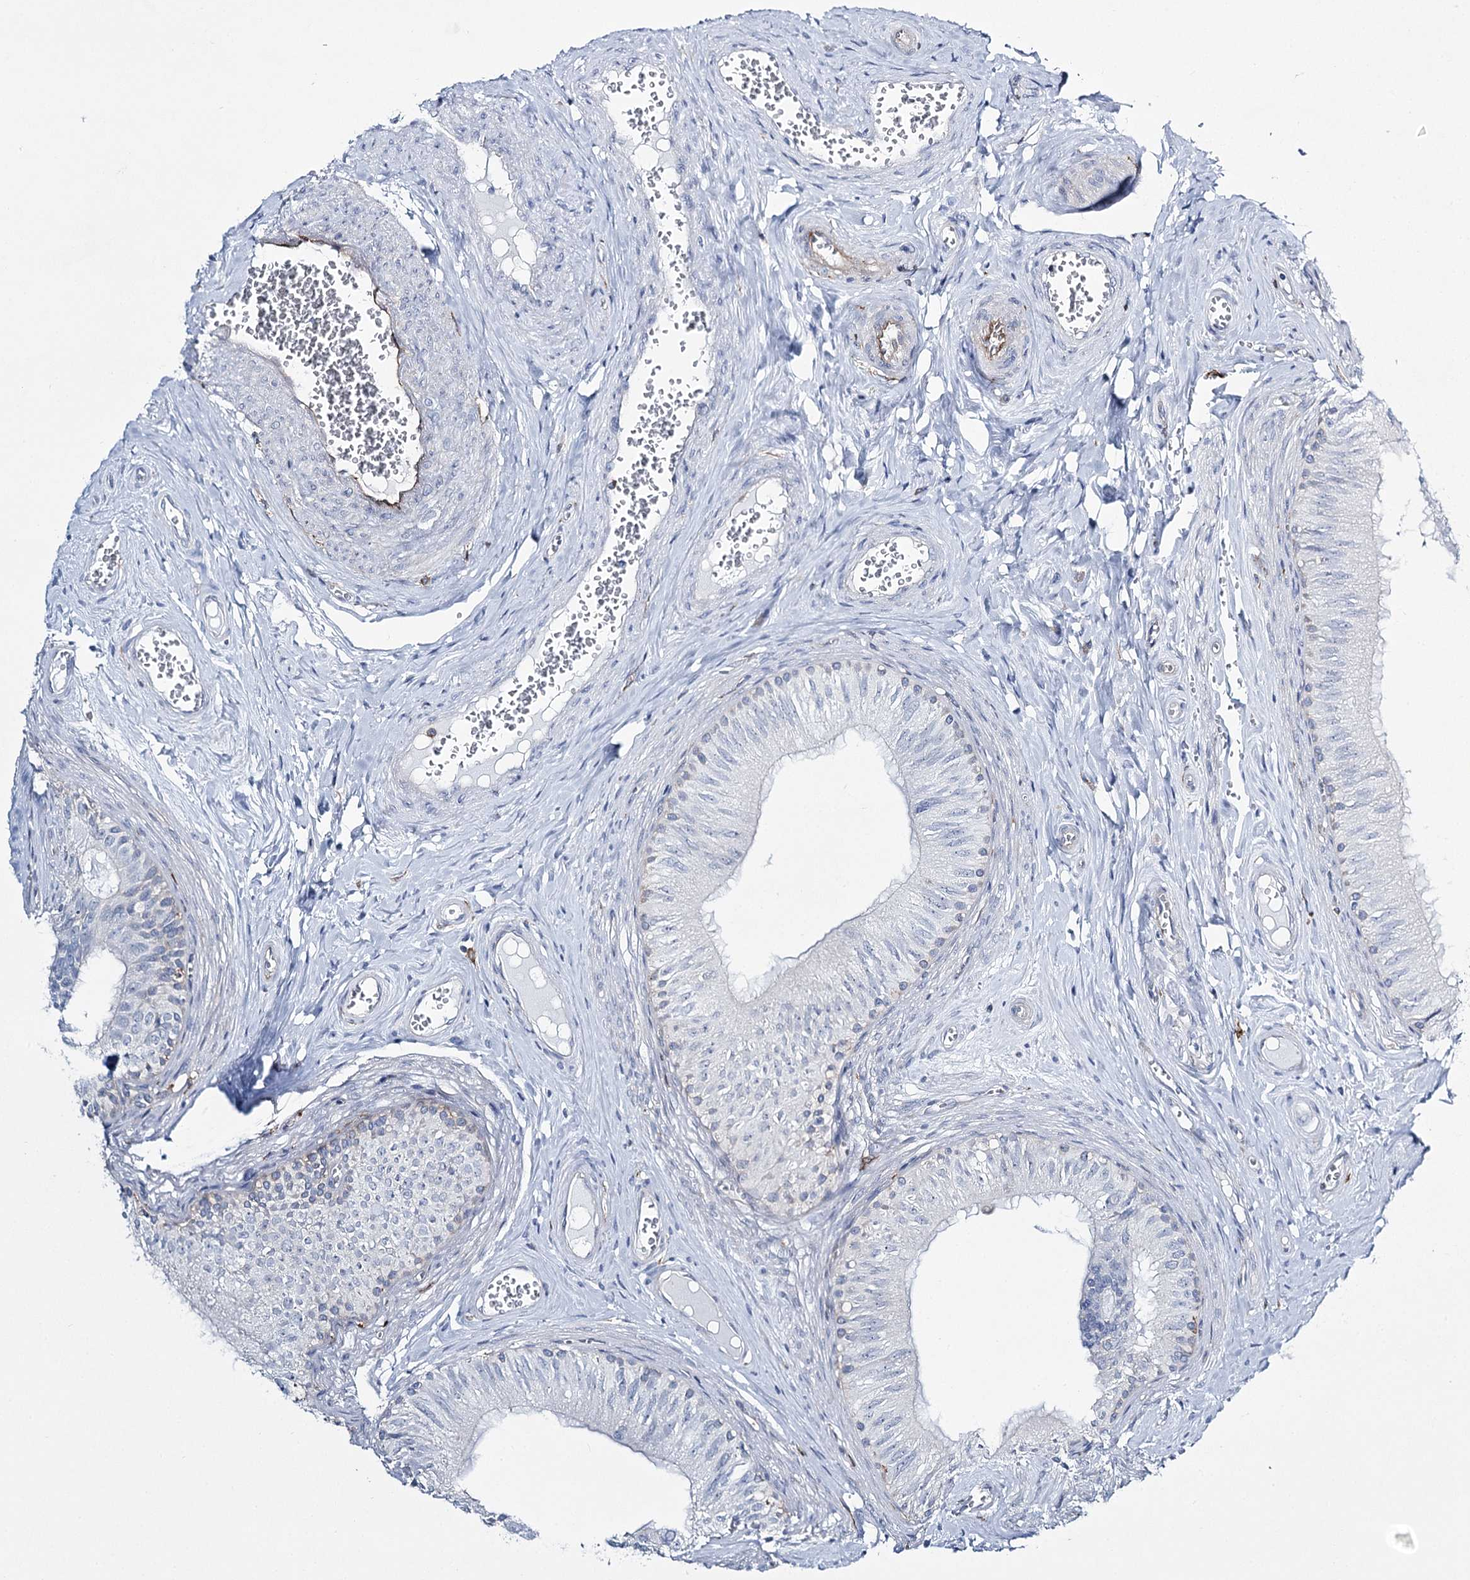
{"staining": {"intensity": "negative", "quantity": "none", "location": "none"}, "tissue": "epididymis", "cell_type": "Glandular cells", "image_type": "normal", "snomed": [{"axis": "morphology", "description": "Normal tissue, NOS"}, {"axis": "topography", "description": "Epididymis"}], "caption": "This photomicrograph is of normal epididymis stained with immunohistochemistry (IHC) to label a protein in brown with the nuclei are counter-stained blue. There is no positivity in glandular cells. (DAB (3,3'-diaminobenzidine) immunohistochemistry visualized using brightfield microscopy, high magnification).", "gene": "CCDC88A", "patient": {"sex": "male", "age": 46}}